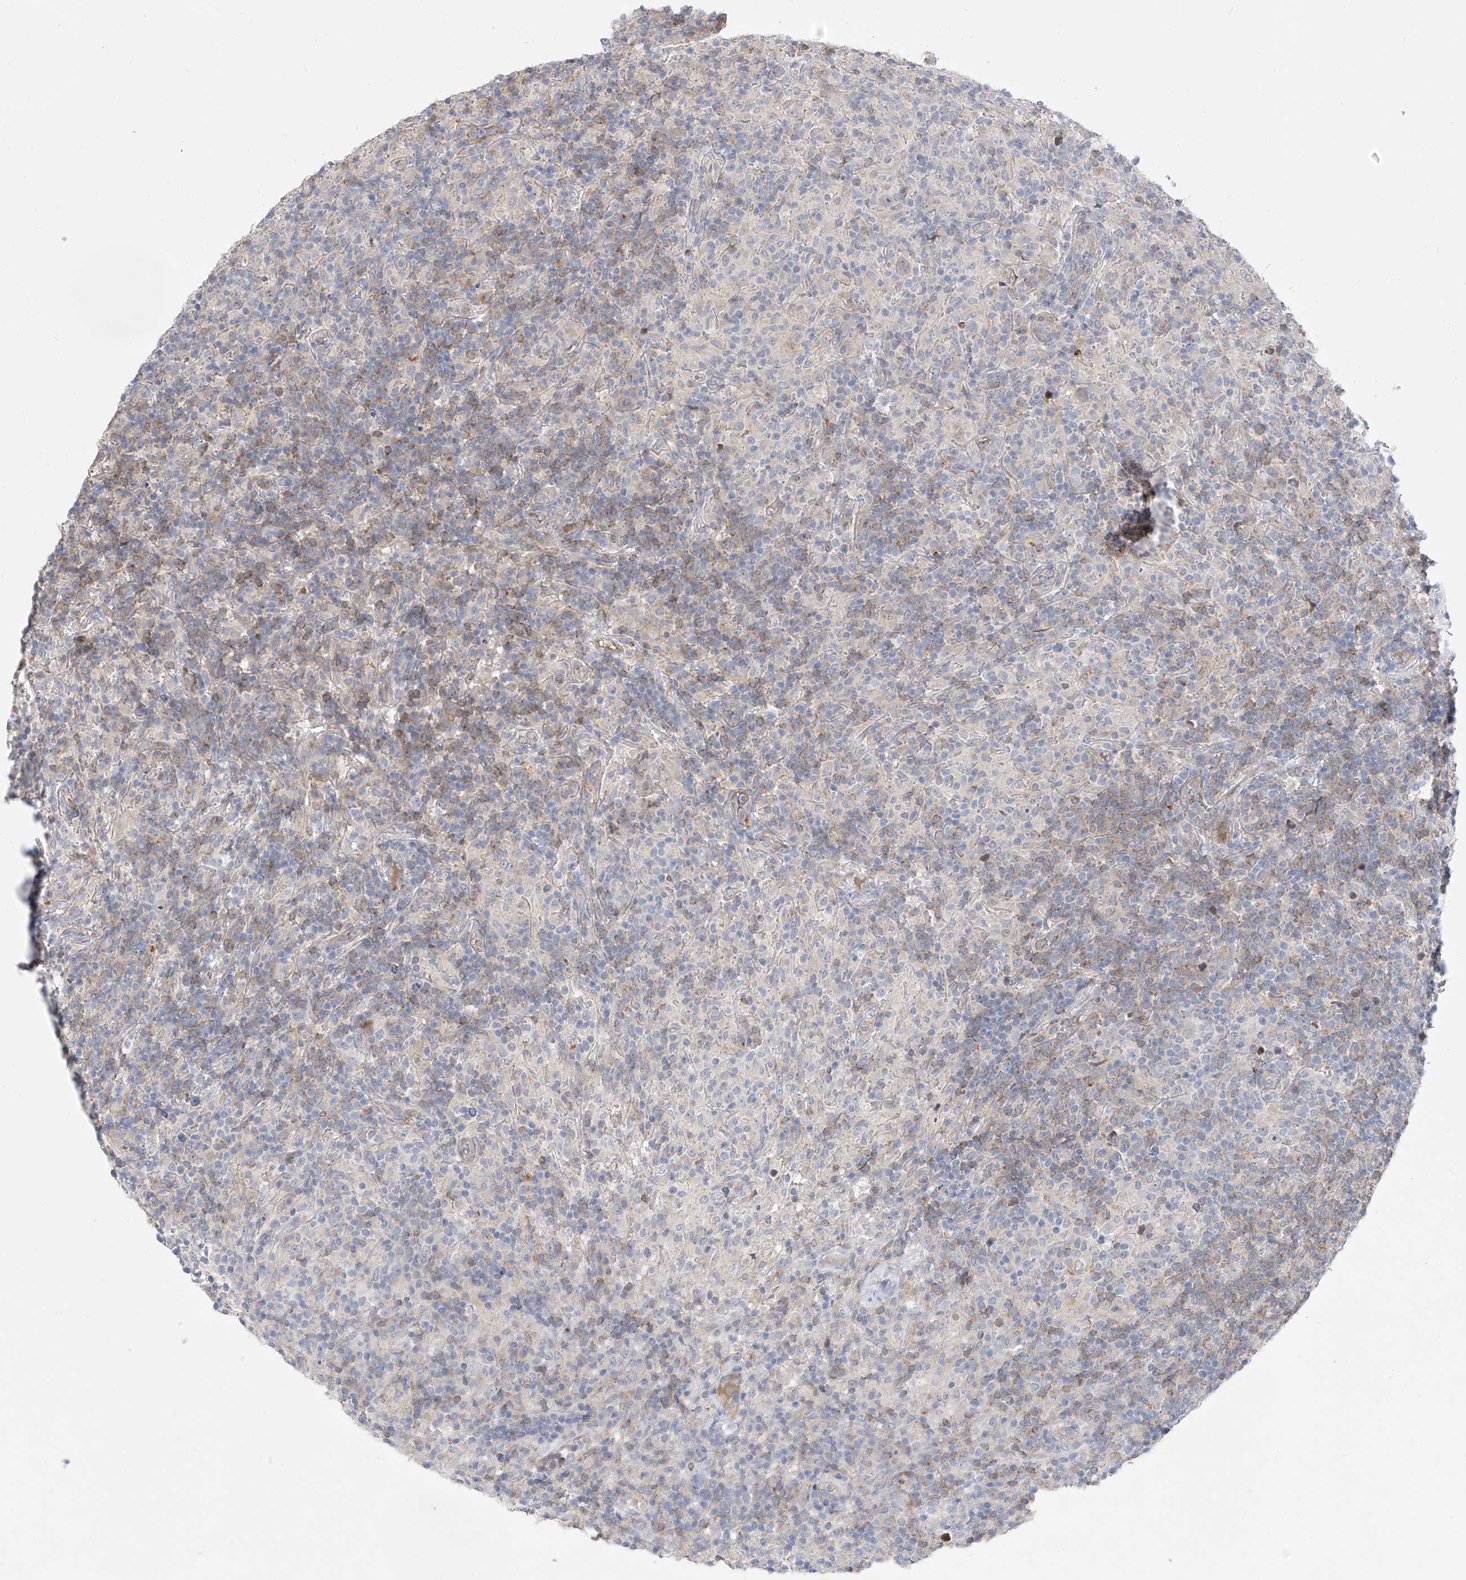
{"staining": {"intensity": "negative", "quantity": "none", "location": "none"}, "tissue": "lymphoma", "cell_type": "Tumor cells", "image_type": "cancer", "snomed": [{"axis": "morphology", "description": "Hodgkin's disease, NOS"}, {"axis": "topography", "description": "Lymph node"}], "caption": "Immunohistochemistry (IHC) of Hodgkin's disease shows no staining in tumor cells.", "gene": "LRRC1", "patient": {"sex": "male", "age": 70}}